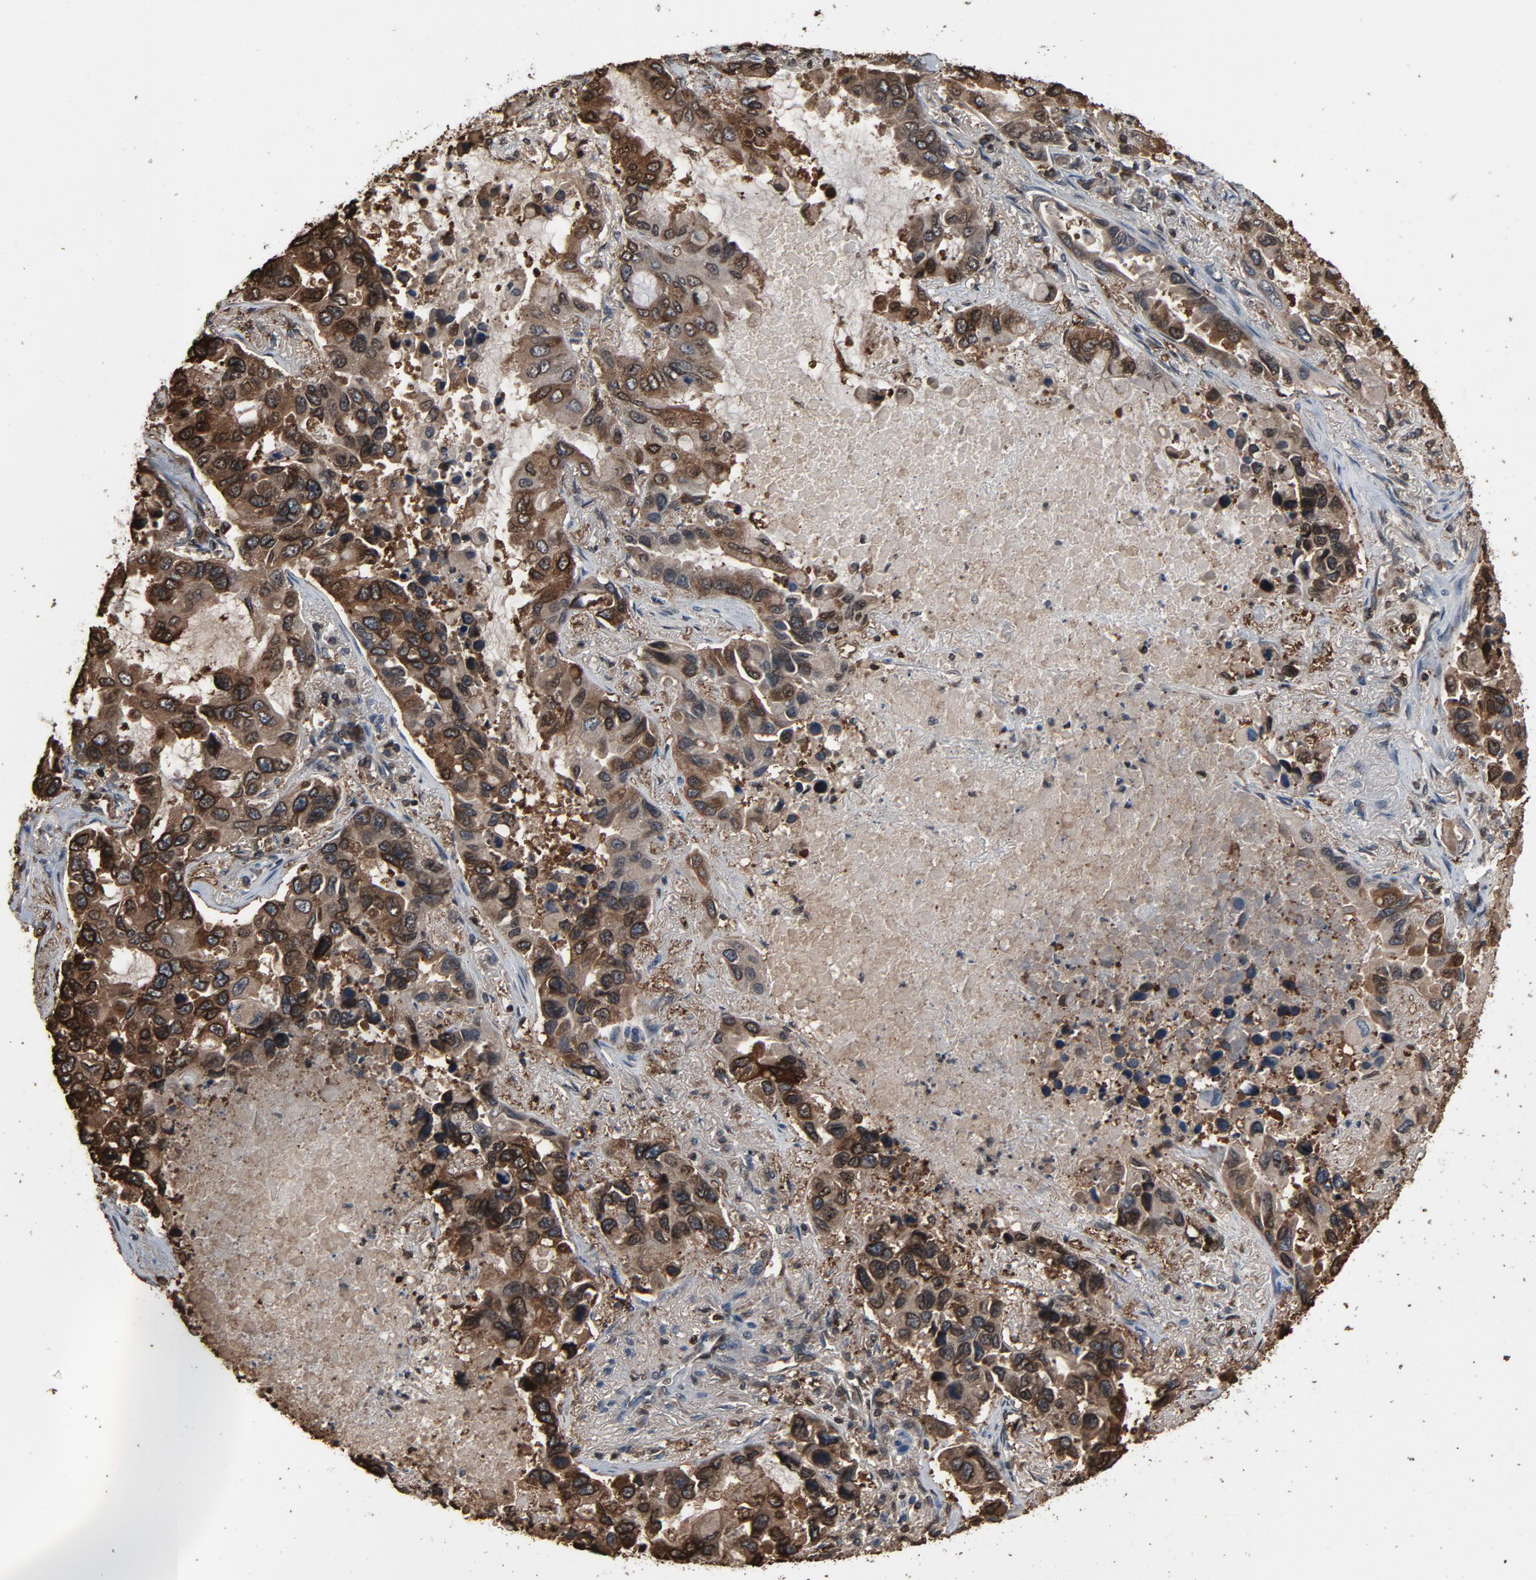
{"staining": {"intensity": "moderate", "quantity": ">75%", "location": "cytoplasmic/membranous,nuclear"}, "tissue": "lung cancer", "cell_type": "Tumor cells", "image_type": "cancer", "snomed": [{"axis": "morphology", "description": "Adenocarcinoma, NOS"}, {"axis": "topography", "description": "Lung"}], "caption": "Tumor cells demonstrate moderate cytoplasmic/membranous and nuclear staining in approximately >75% of cells in lung cancer (adenocarcinoma).", "gene": "UBE2D1", "patient": {"sex": "male", "age": 64}}